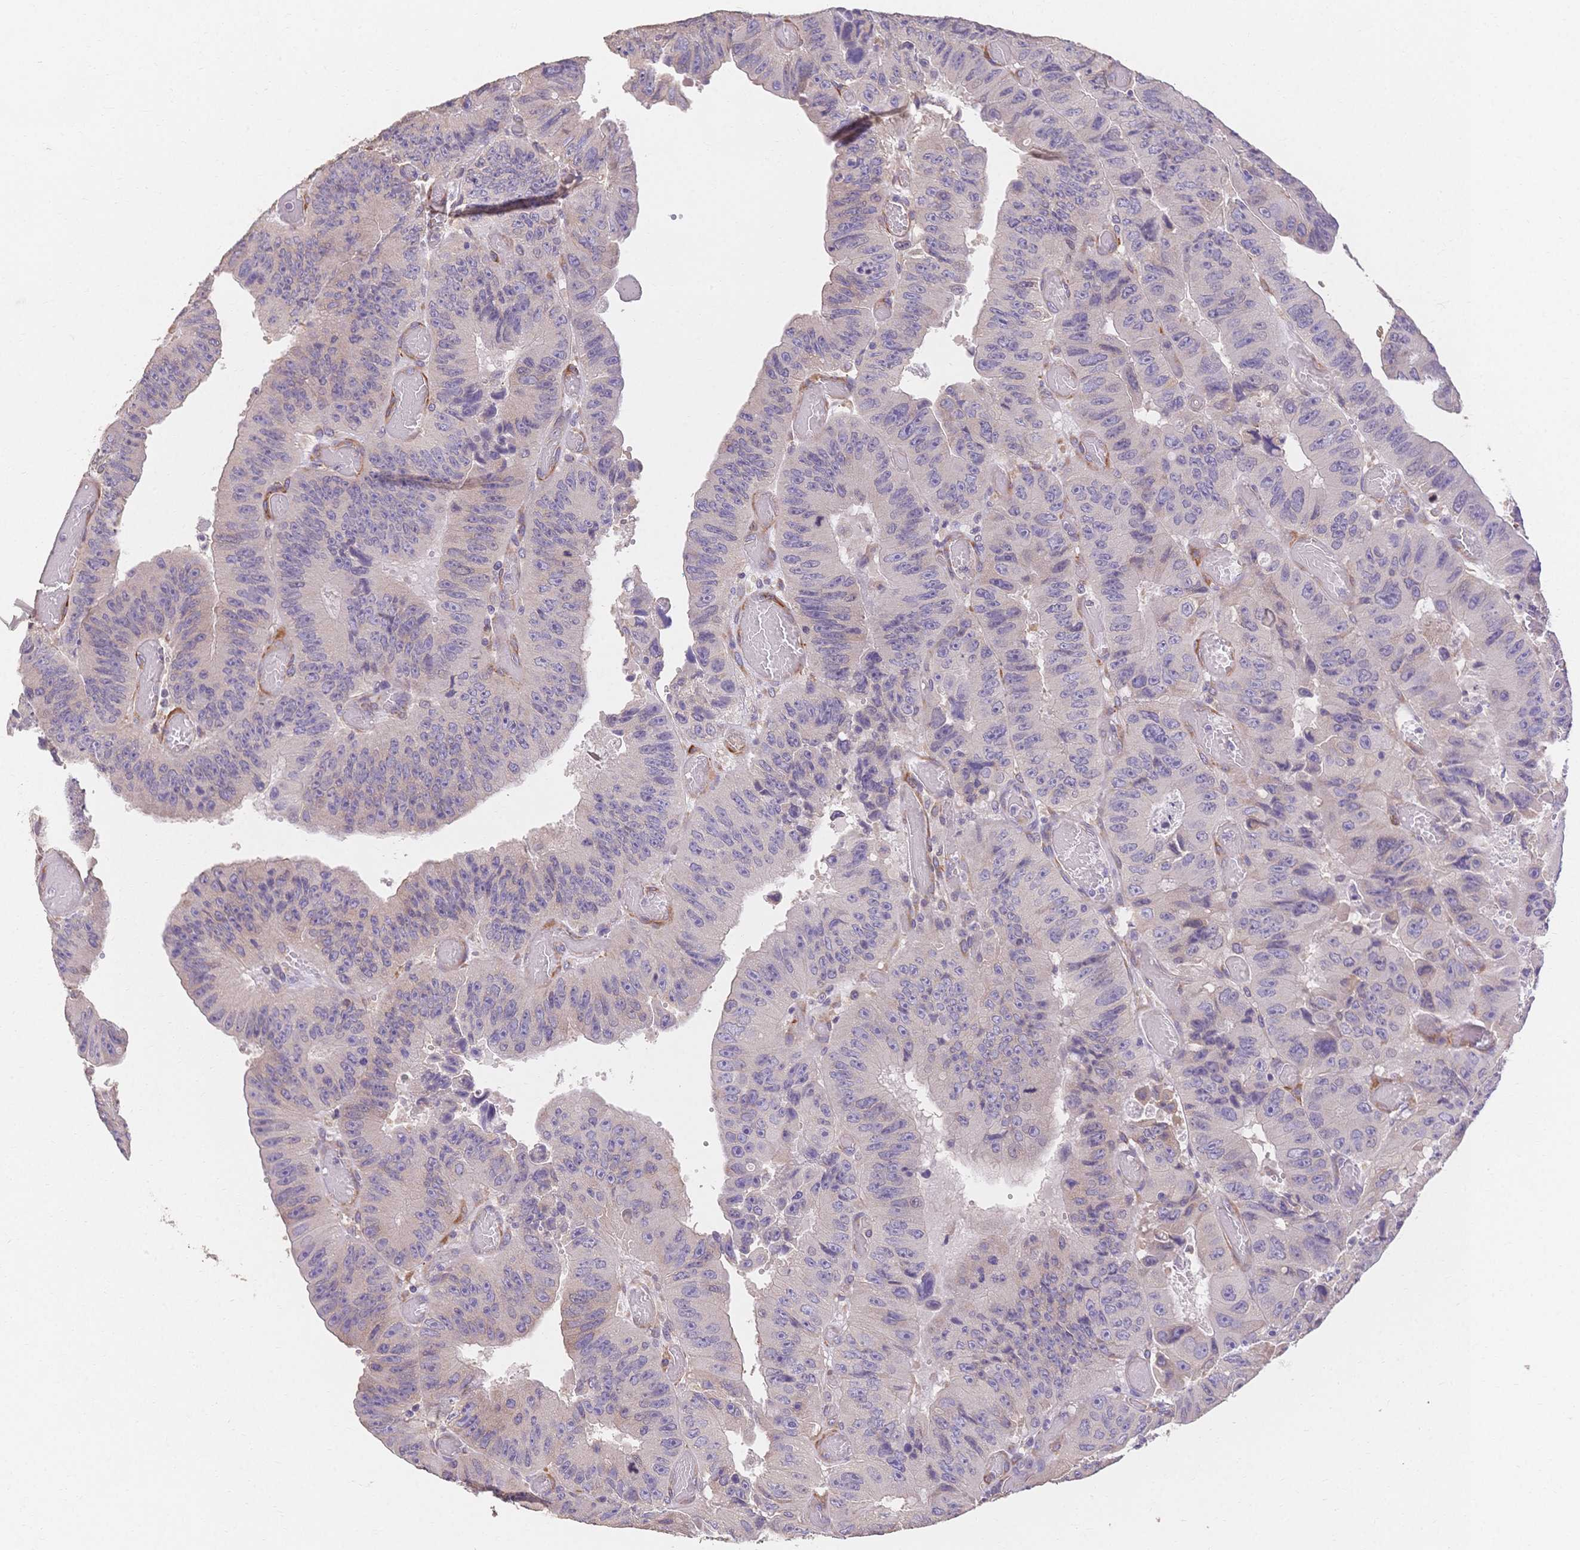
{"staining": {"intensity": "negative", "quantity": "none", "location": "none"}, "tissue": "colorectal cancer", "cell_type": "Tumor cells", "image_type": "cancer", "snomed": [{"axis": "morphology", "description": "Adenocarcinoma, NOS"}, {"axis": "topography", "description": "Colon"}], "caption": "Micrograph shows no protein expression in tumor cells of adenocarcinoma (colorectal) tissue. (DAB (3,3'-diaminobenzidine) immunohistochemistry (IHC) with hematoxylin counter stain).", "gene": "HS3ST5", "patient": {"sex": "female", "age": 84}}